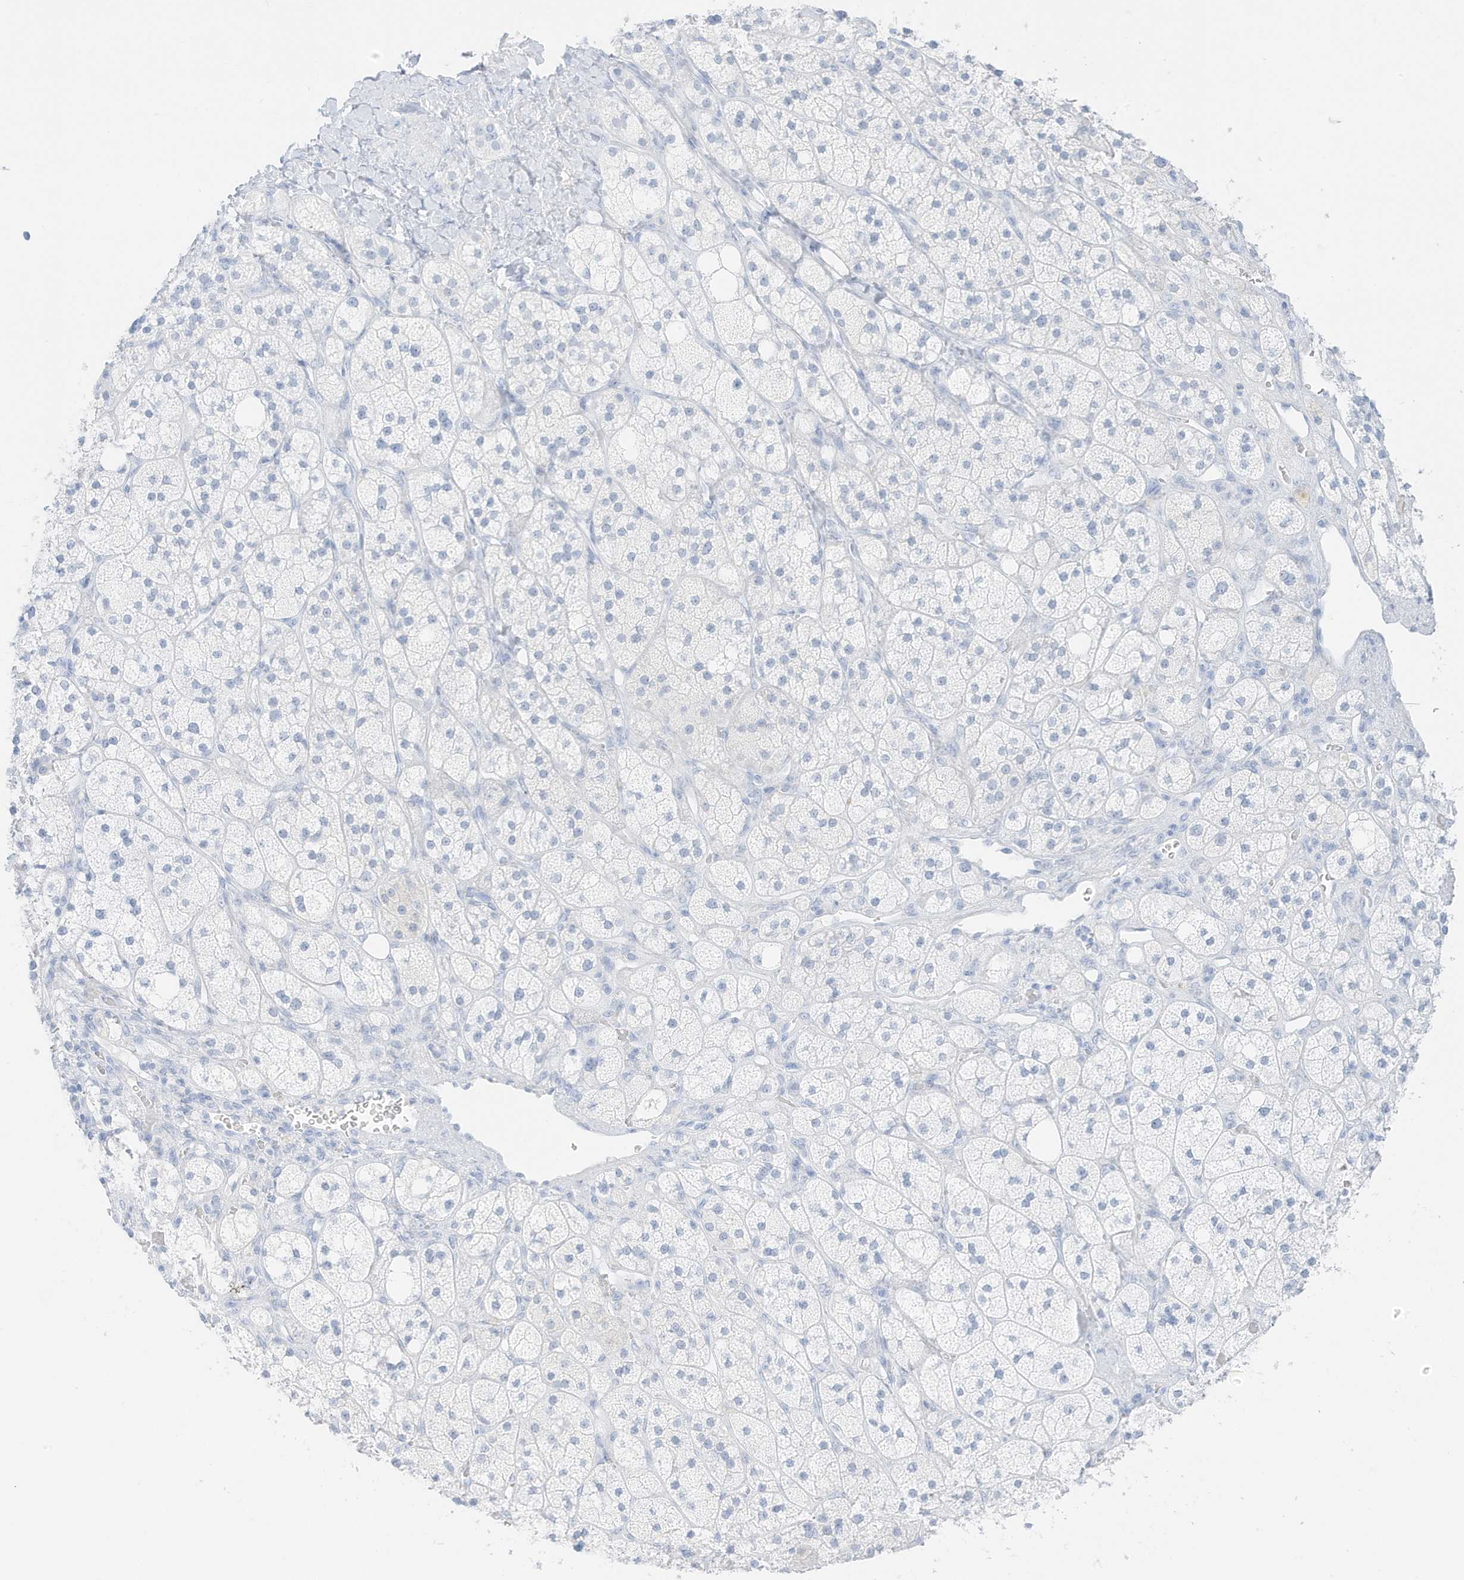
{"staining": {"intensity": "negative", "quantity": "none", "location": "none"}, "tissue": "adrenal gland", "cell_type": "Glandular cells", "image_type": "normal", "snomed": [{"axis": "morphology", "description": "Normal tissue, NOS"}, {"axis": "topography", "description": "Adrenal gland"}], "caption": "Immunohistochemistry (IHC) of normal human adrenal gland reveals no staining in glandular cells.", "gene": "SLC22A13", "patient": {"sex": "male", "age": 61}}